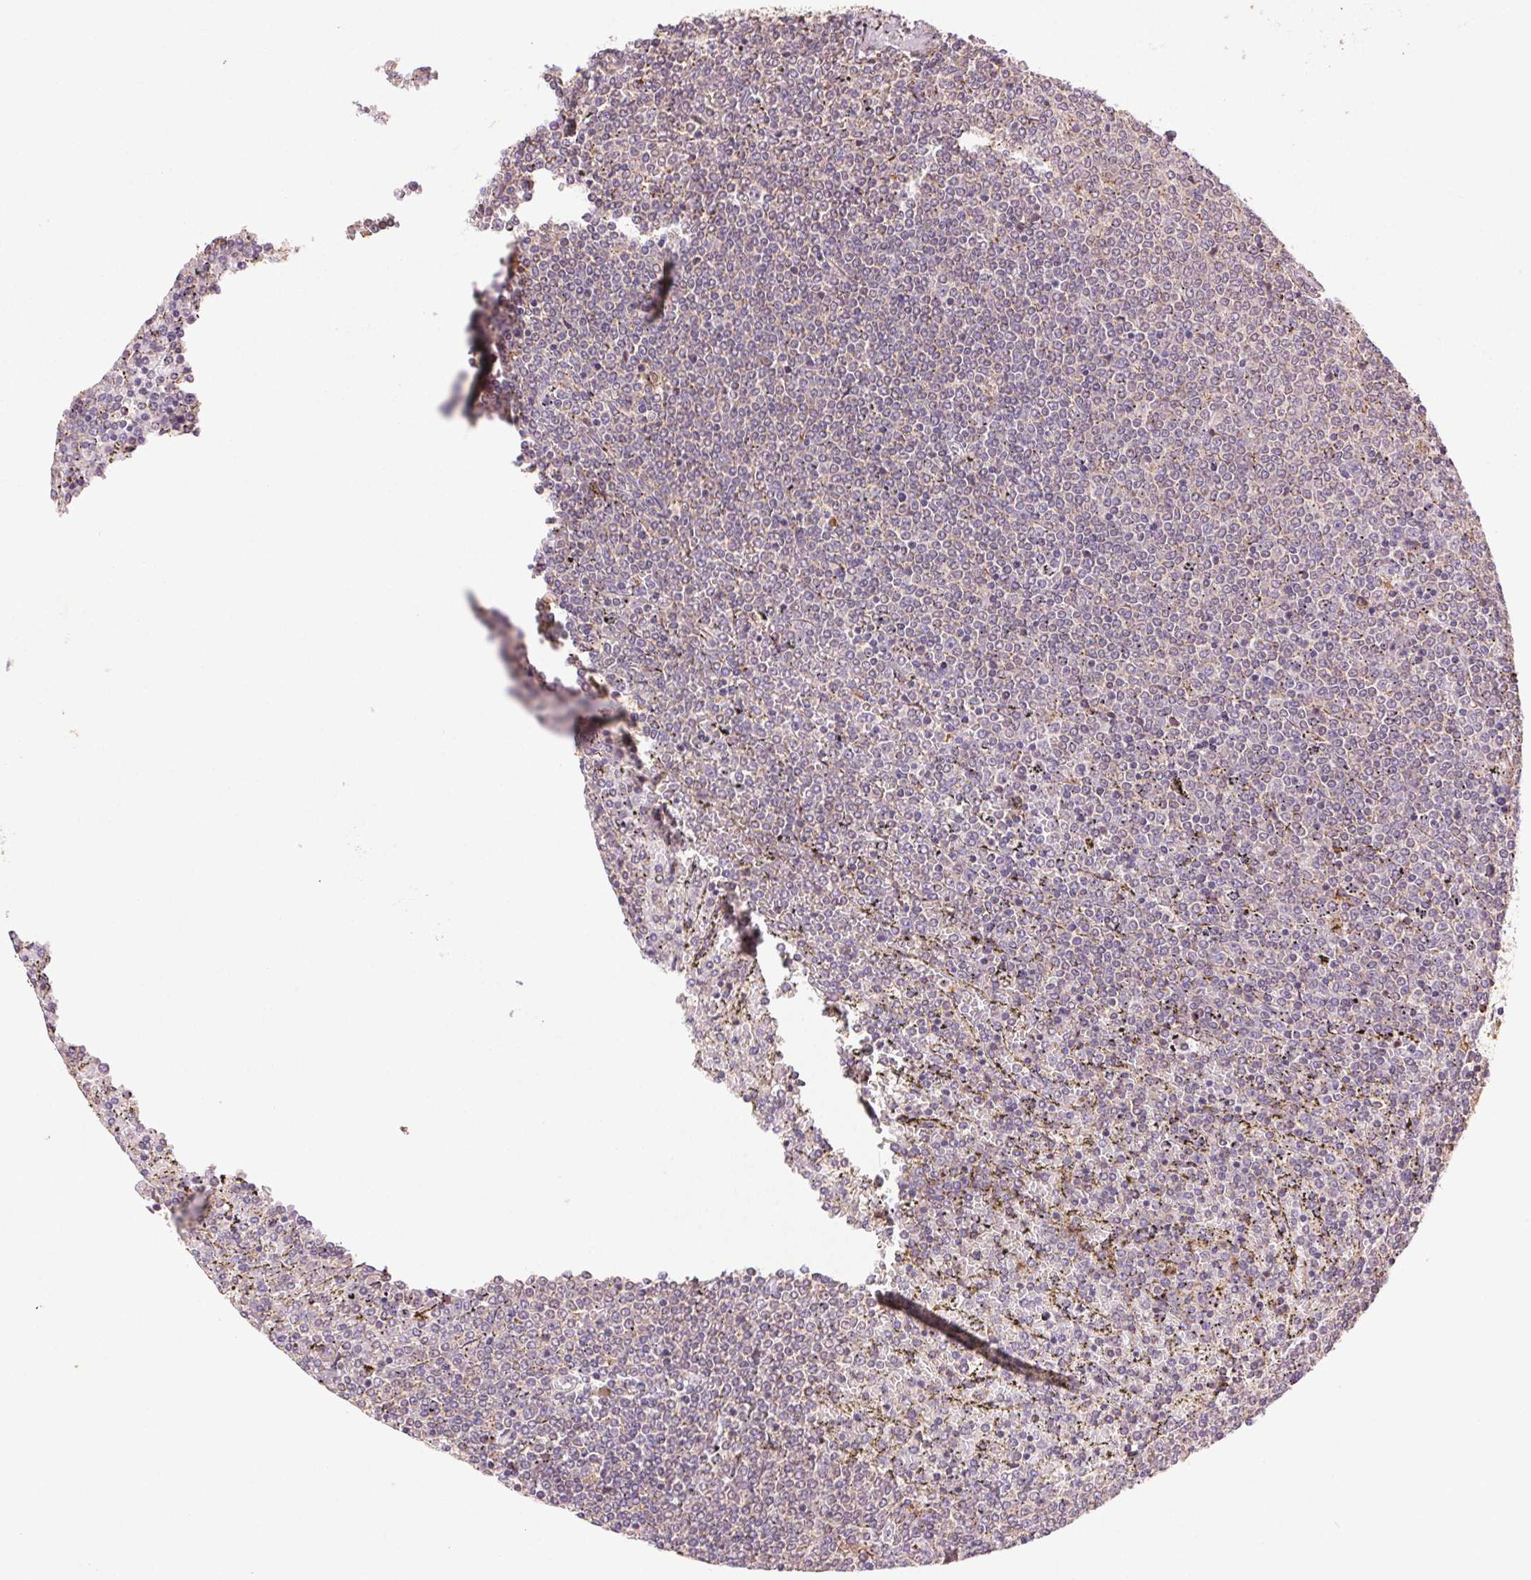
{"staining": {"intensity": "negative", "quantity": "none", "location": "none"}, "tissue": "lymphoma", "cell_type": "Tumor cells", "image_type": "cancer", "snomed": [{"axis": "morphology", "description": "Malignant lymphoma, non-Hodgkin's type, Low grade"}, {"axis": "topography", "description": "Spleen"}], "caption": "This is an IHC image of human lymphoma. There is no positivity in tumor cells.", "gene": "FNBP1L", "patient": {"sex": "female", "age": 77}}